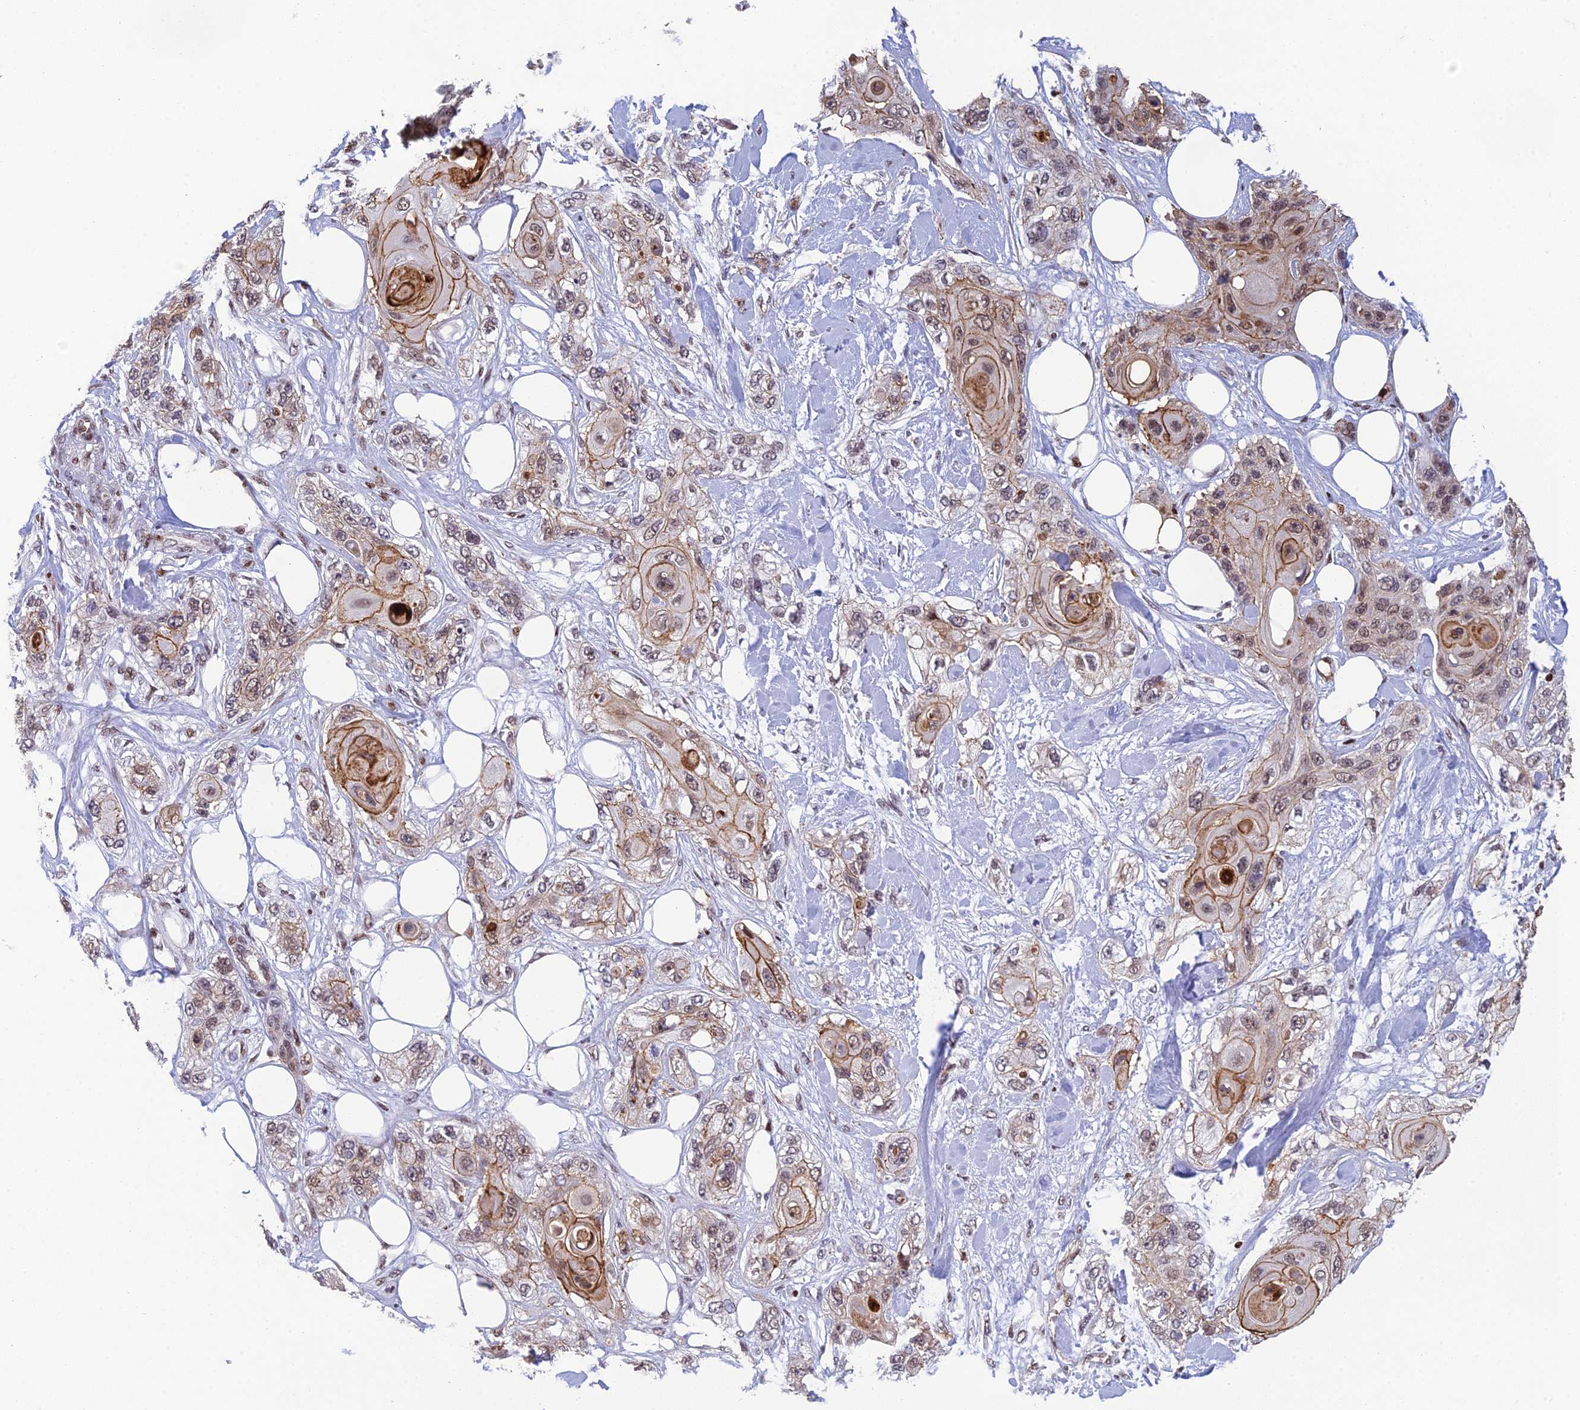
{"staining": {"intensity": "moderate", "quantity": "25%-75%", "location": "cytoplasmic/membranous,nuclear"}, "tissue": "skin cancer", "cell_type": "Tumor cells", "image_type": "cancer", "snomed": [{"axis": "morphology", "description": "Normal tissue, NOS"}, {"axis": "morphology", "description": "Squamous cell carcinoma, NOS"}, {"axis": "topography", "description": "Skin"}], "caption": "Protein positivity by immunohistochemistry (IHC) reveals moderate cytoplasmic/membranous and nuclear expression in approximately 25%-75% of tumor cells in skin cancer (squamous cell carcinoma).", "gene": "RANBP3", "patient": {"sex": "male", "age": 72}}